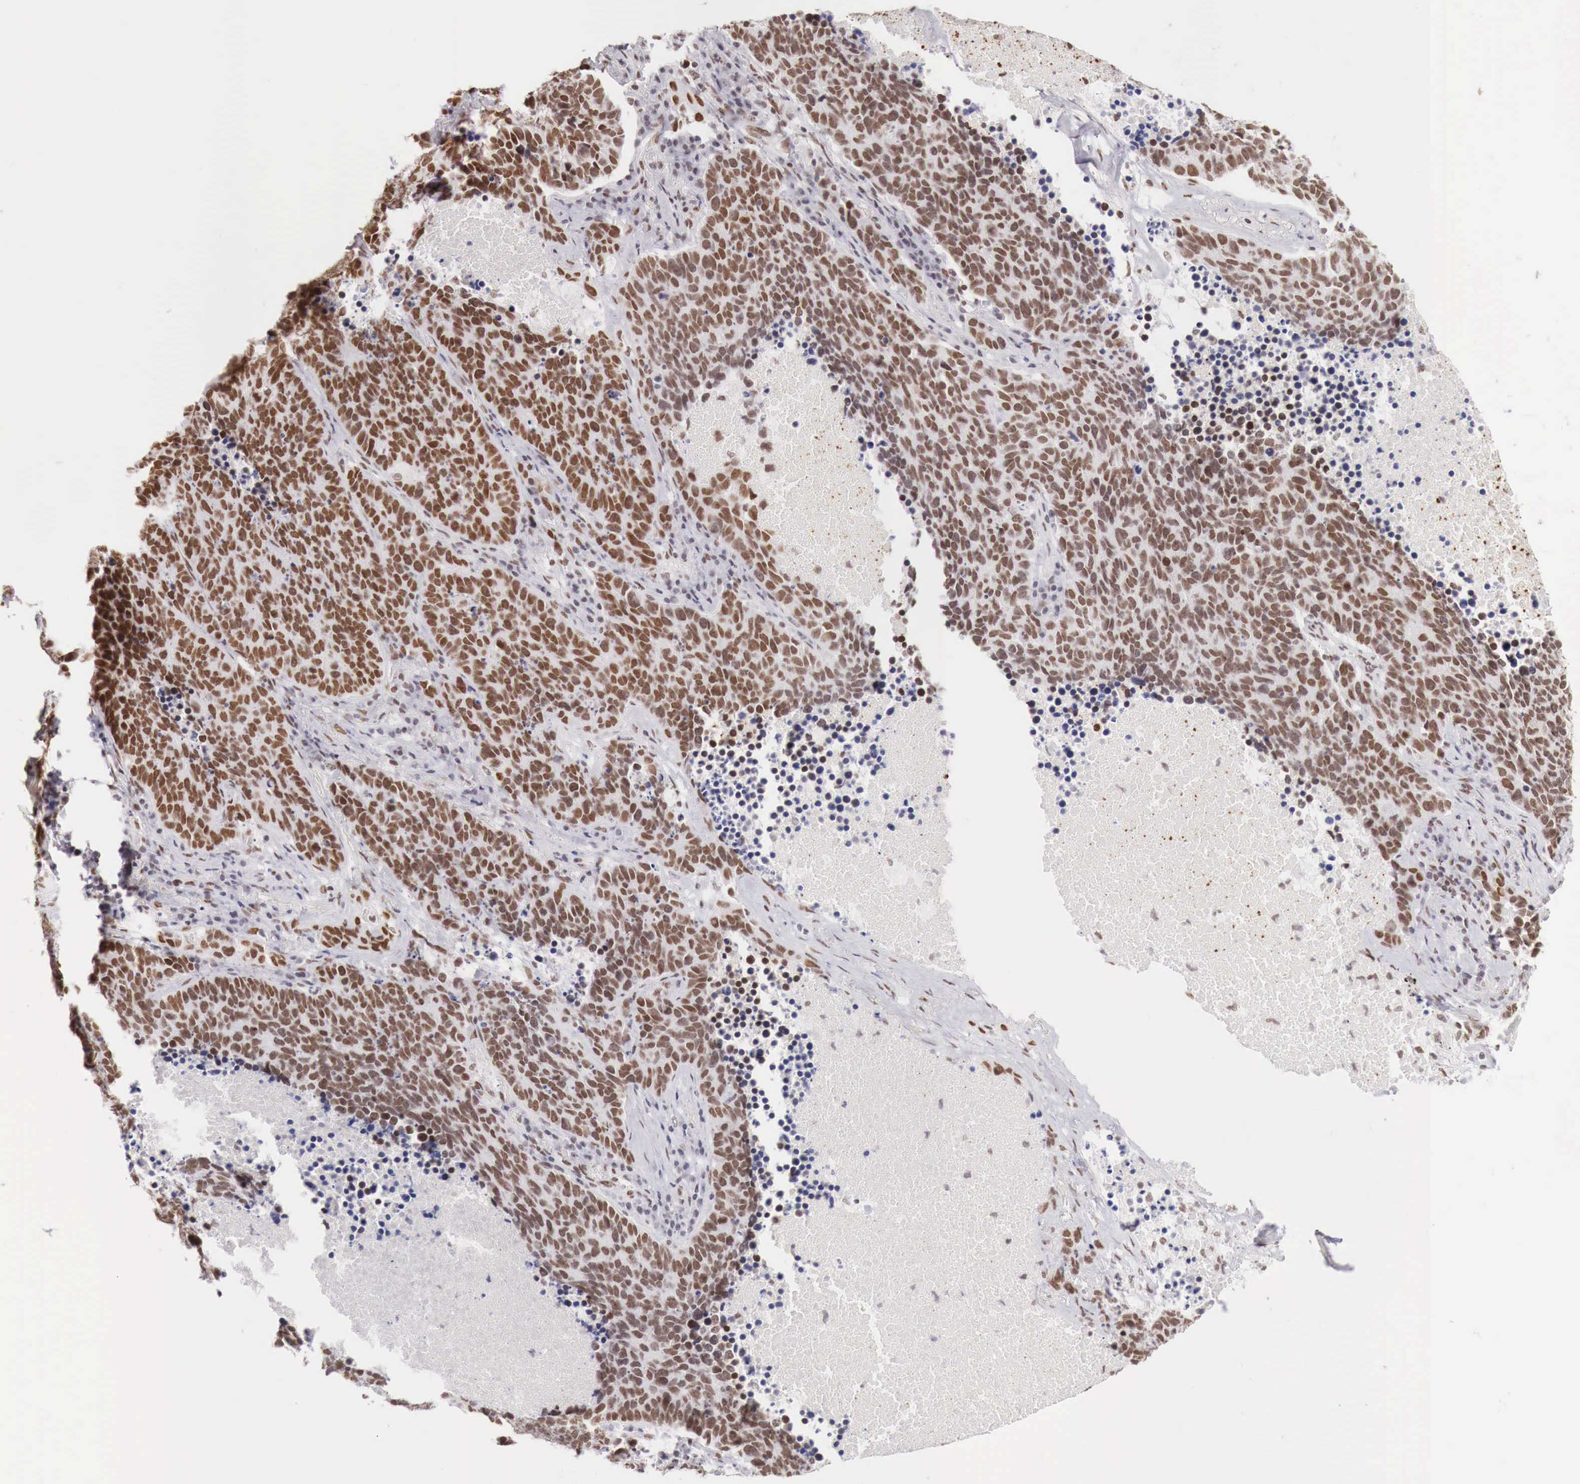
{"staining": {"intensity": "strong", "quantity": ">75%", "location": "nuclear"}, "tissue": "lung cancer", "cell_type": "Tumor cells", "image_type": "cancer", "snomed": [{"axis": "morphology", "description": "Neoplasm, malignant, NOS"}, {"axis": "topography", "description": "Lung"}], "caption": "Protein staining shows strong nuclear positivity in approximately >75% of tumor cells in malignant neoplasm (lung). (Brightfield microscopy of DAB IHC at high magnification).", "gene": "PHF14", "patient": {"sex": "female", "age": 75}}